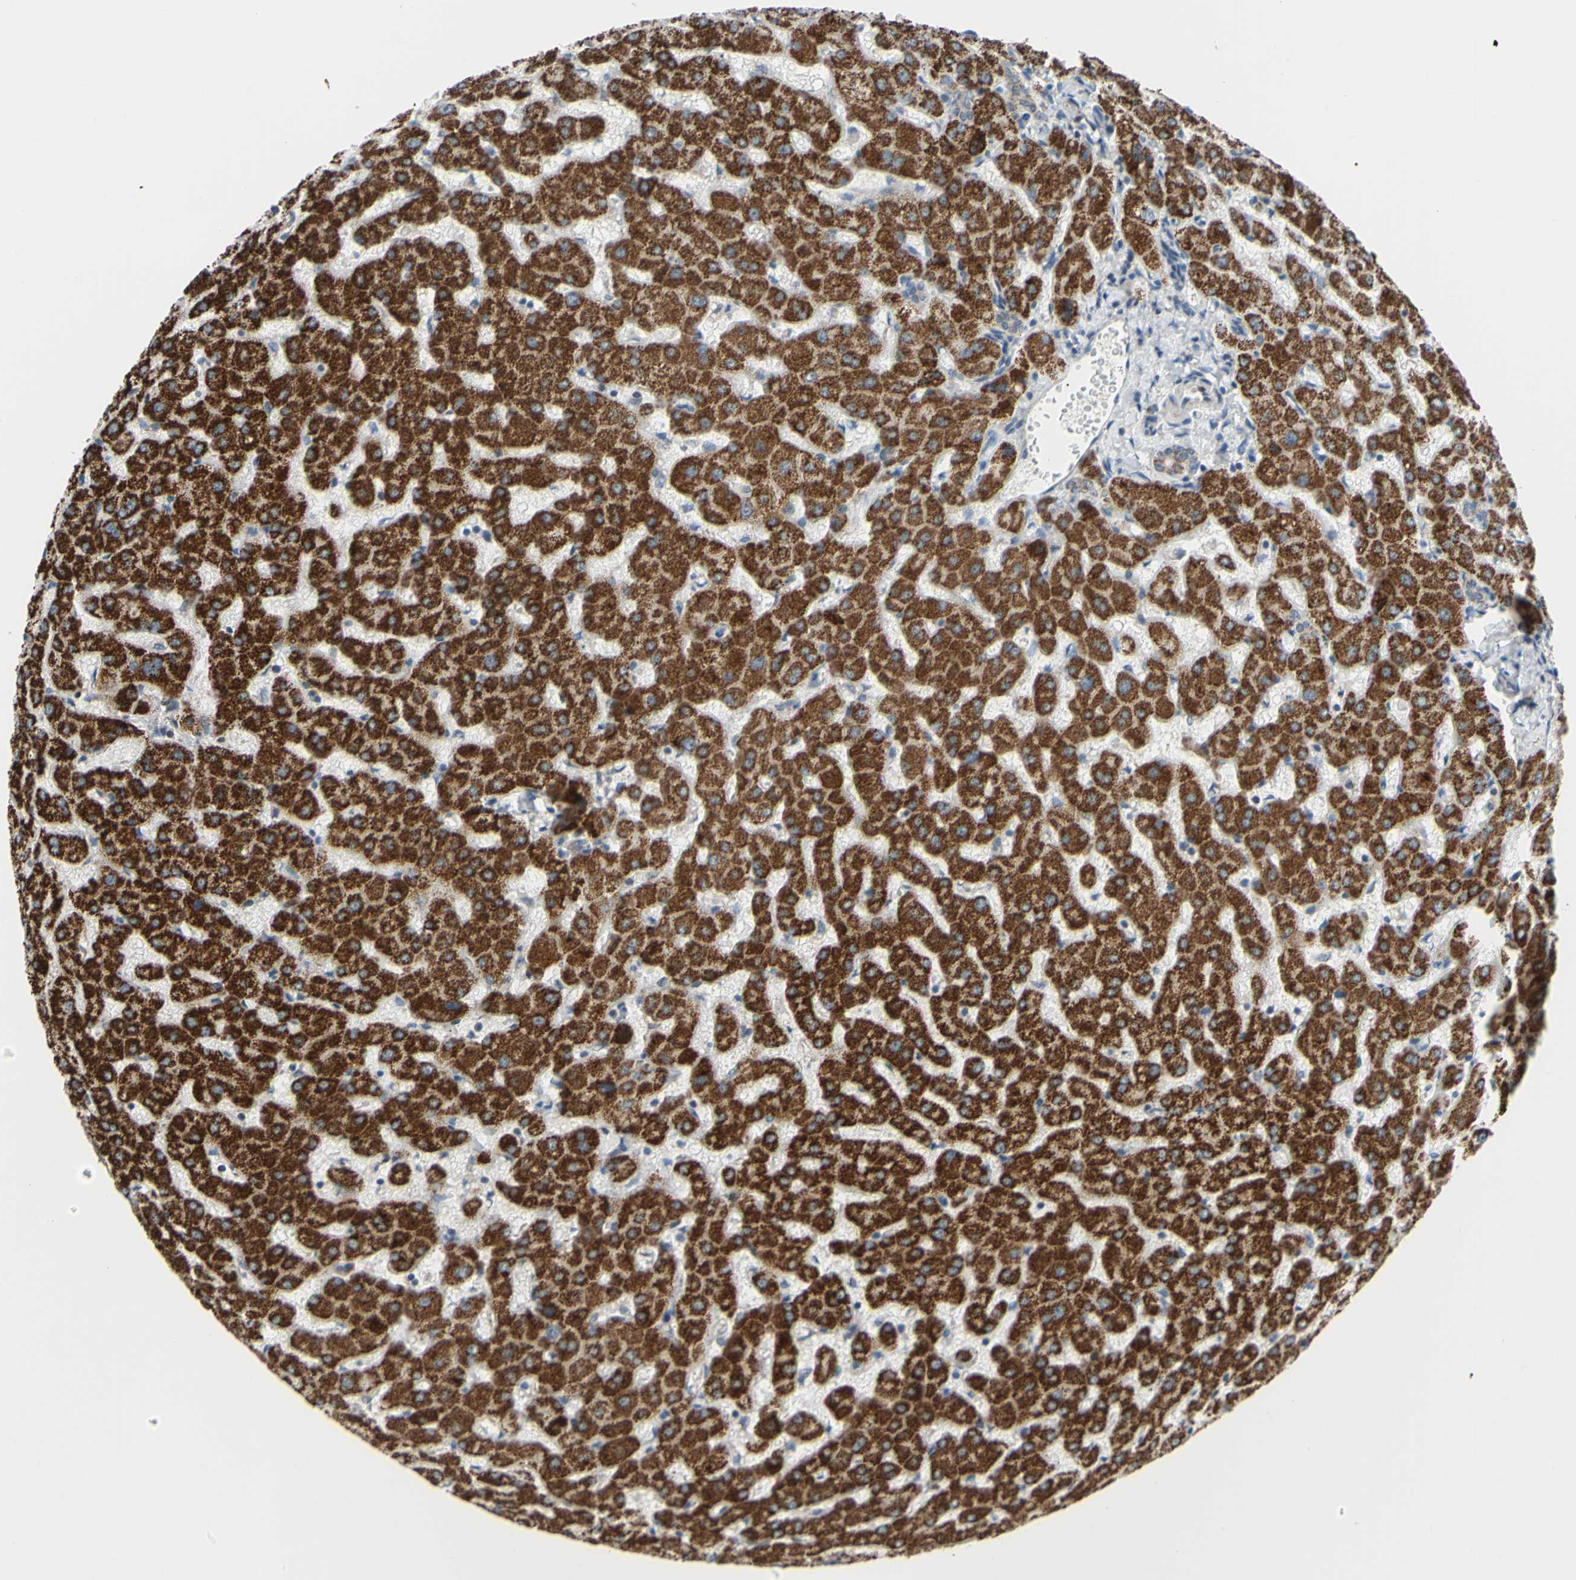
{"staining": {"intensity": "weak", "quantity": ">75%", "location": "cytoplasmic/membranous"}, "tissue": "liver", "cell_type": "Cholangiocytes", "image_type": "normal", "snomed": [{"axis": "morphology", "description": "Normal tissue, NOS"}, {"axis": "topography", "description": "Liver"}], "caption": "About >75% of cholangiocytes in unremarkable liver reveal weak cytoplasmic/membranous protein positivity as visualized by brown immunohistochemical staining.", "gene": "GLT8D1", "patient": {"sex": "female", "age": 63}}